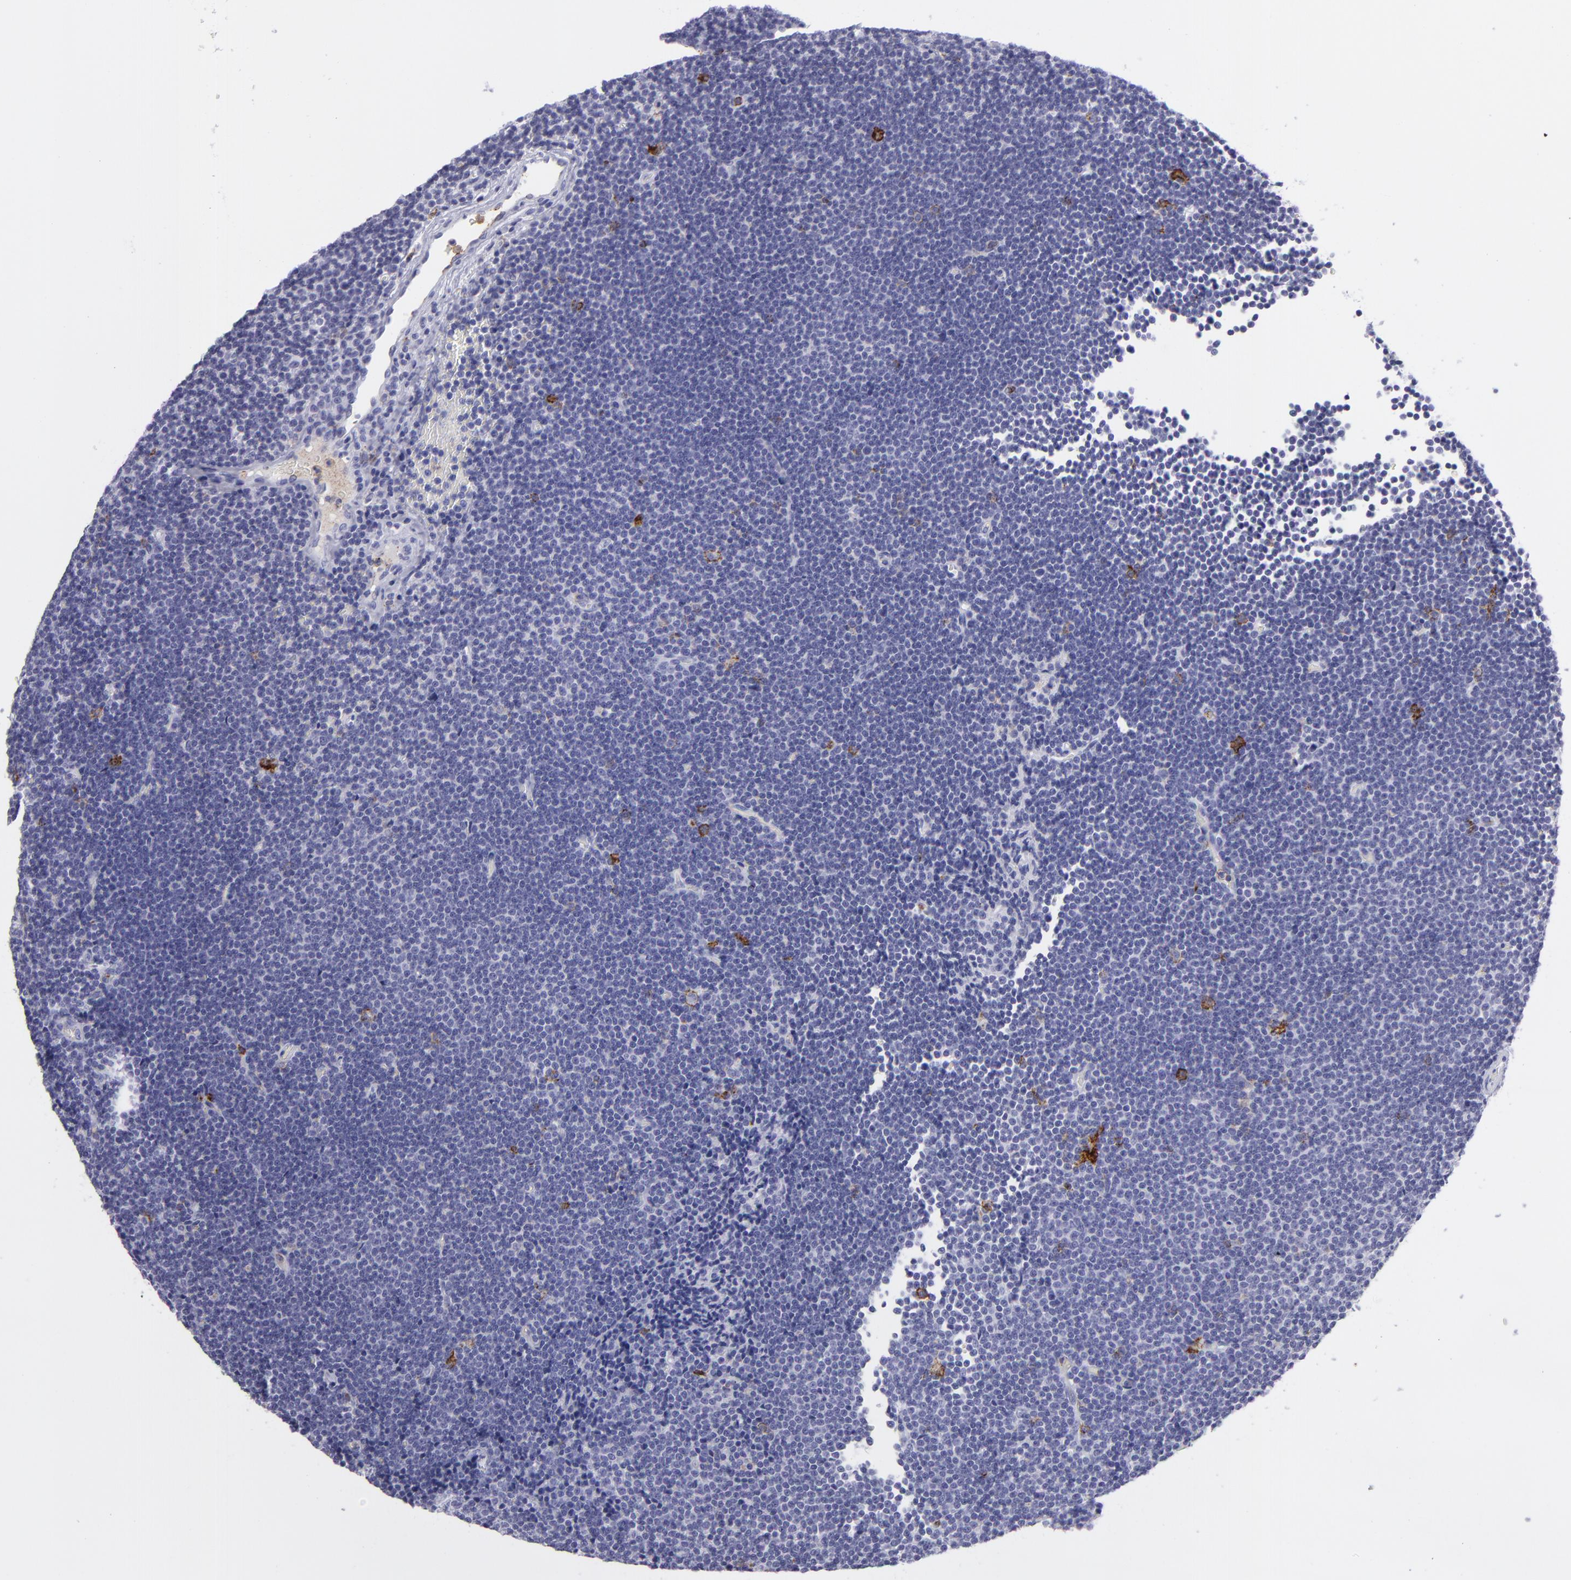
{"staining": {"intensity": "negative", "quantity": "none", "location": "none"}, "tissue": "lymphoma", "cell_type": "Tumor cells", "image_type": "cancer", "snomed": [{"axis": "morphology", "description": "Malignant lymphoma, non-Hodgkin's type, Low grade"}, {"axis": "topography", "description": "Lymph node"}], "caption": "Tumor cells show no significant protein staining in lymphoma.", "gene": "SELPLG", "patient": {"sex": "female", "age": 73}}